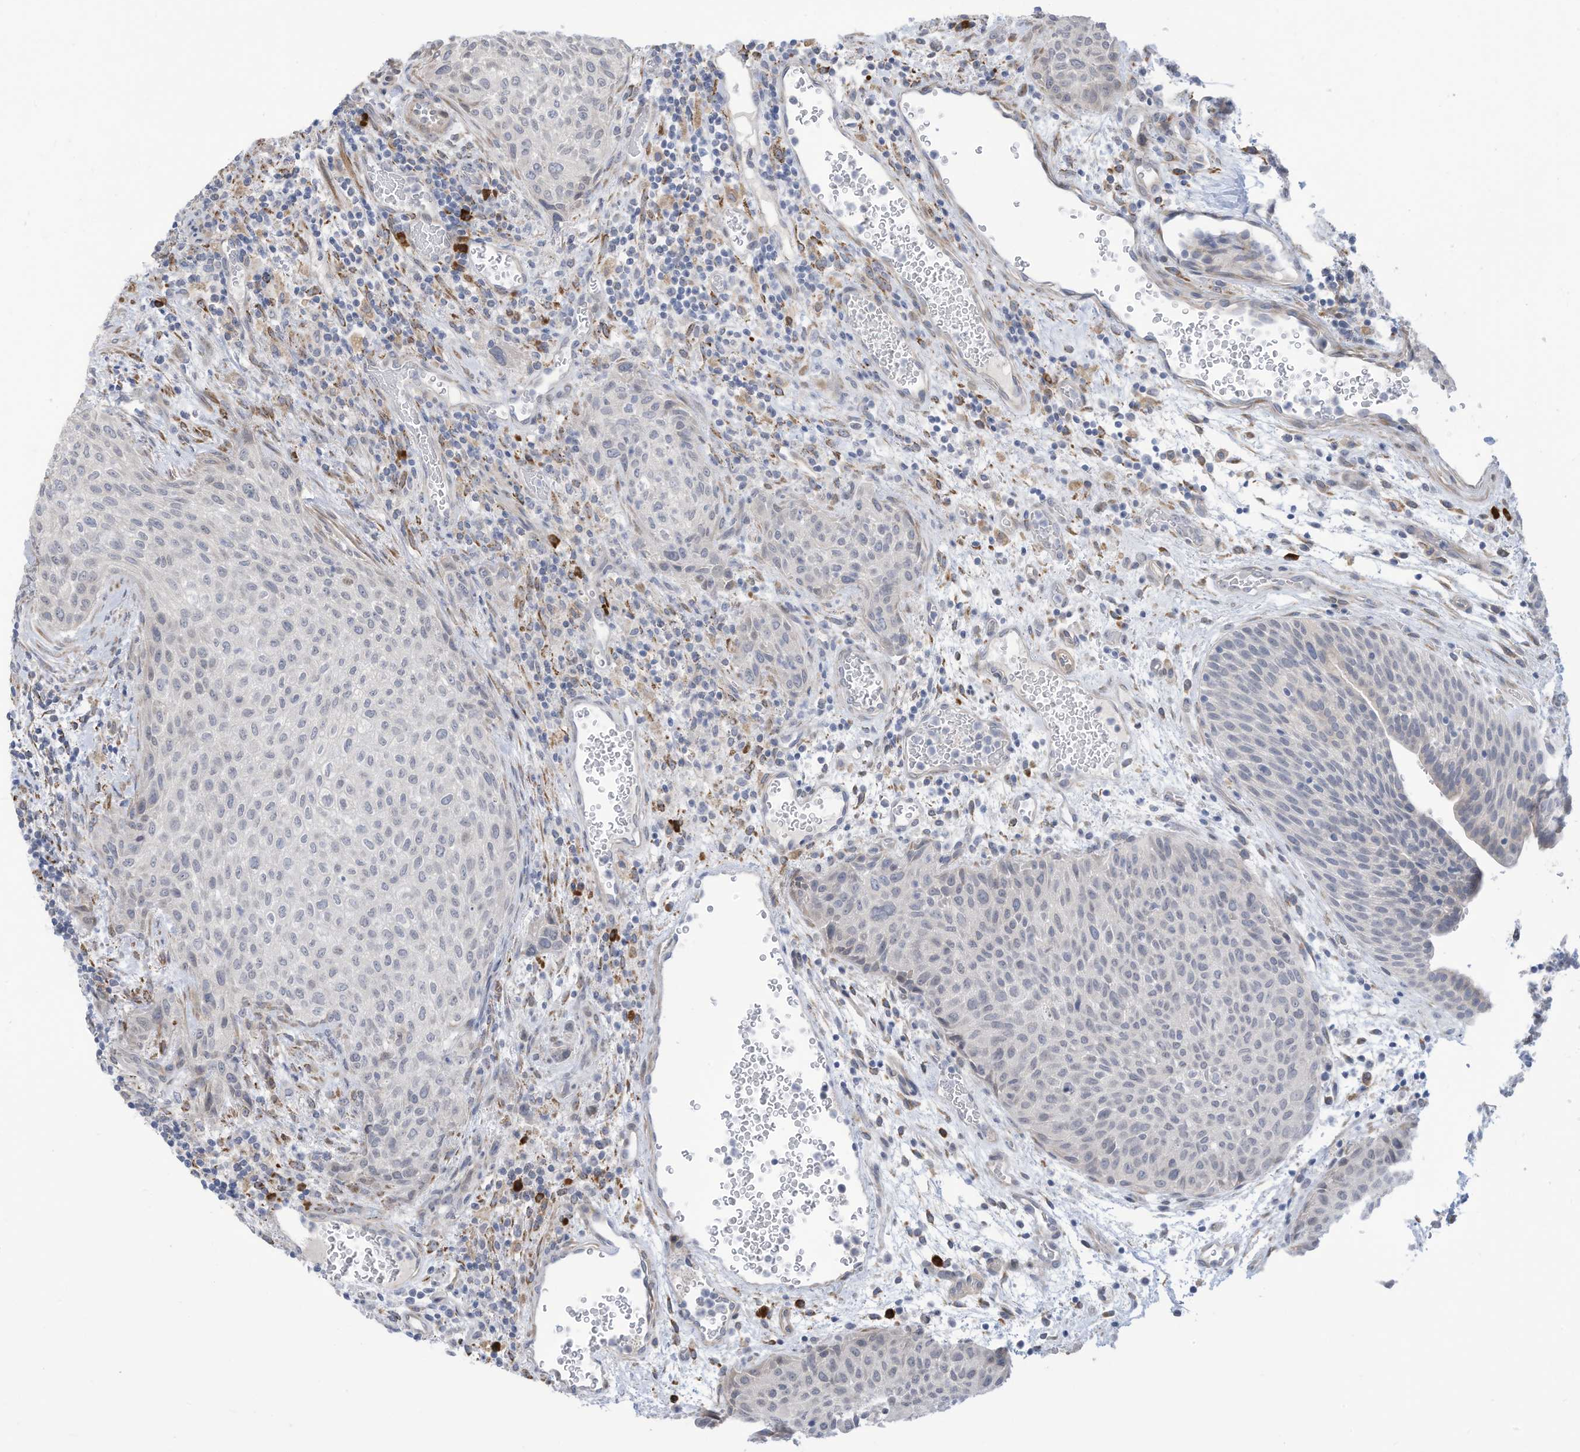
{"staining": {"intensity": "negative", "quantity": "none", "location": "none"}, "tissue": "urothelial cancer", "cell_type": "Tumor cells", "image_type": "cancer", "snomed": [{"axis": "morphology", "description": "Urothelial carcinoma, High grade"}, {"axis": "topography", "description": "Urinary bladder"}], "caption": "Histopathology image shows no protein expression in tumor cells of high-grade urothelial carcinoma tissue.", "gene": "ZNF292", "patient": {"sex": "male", "age": 35}}